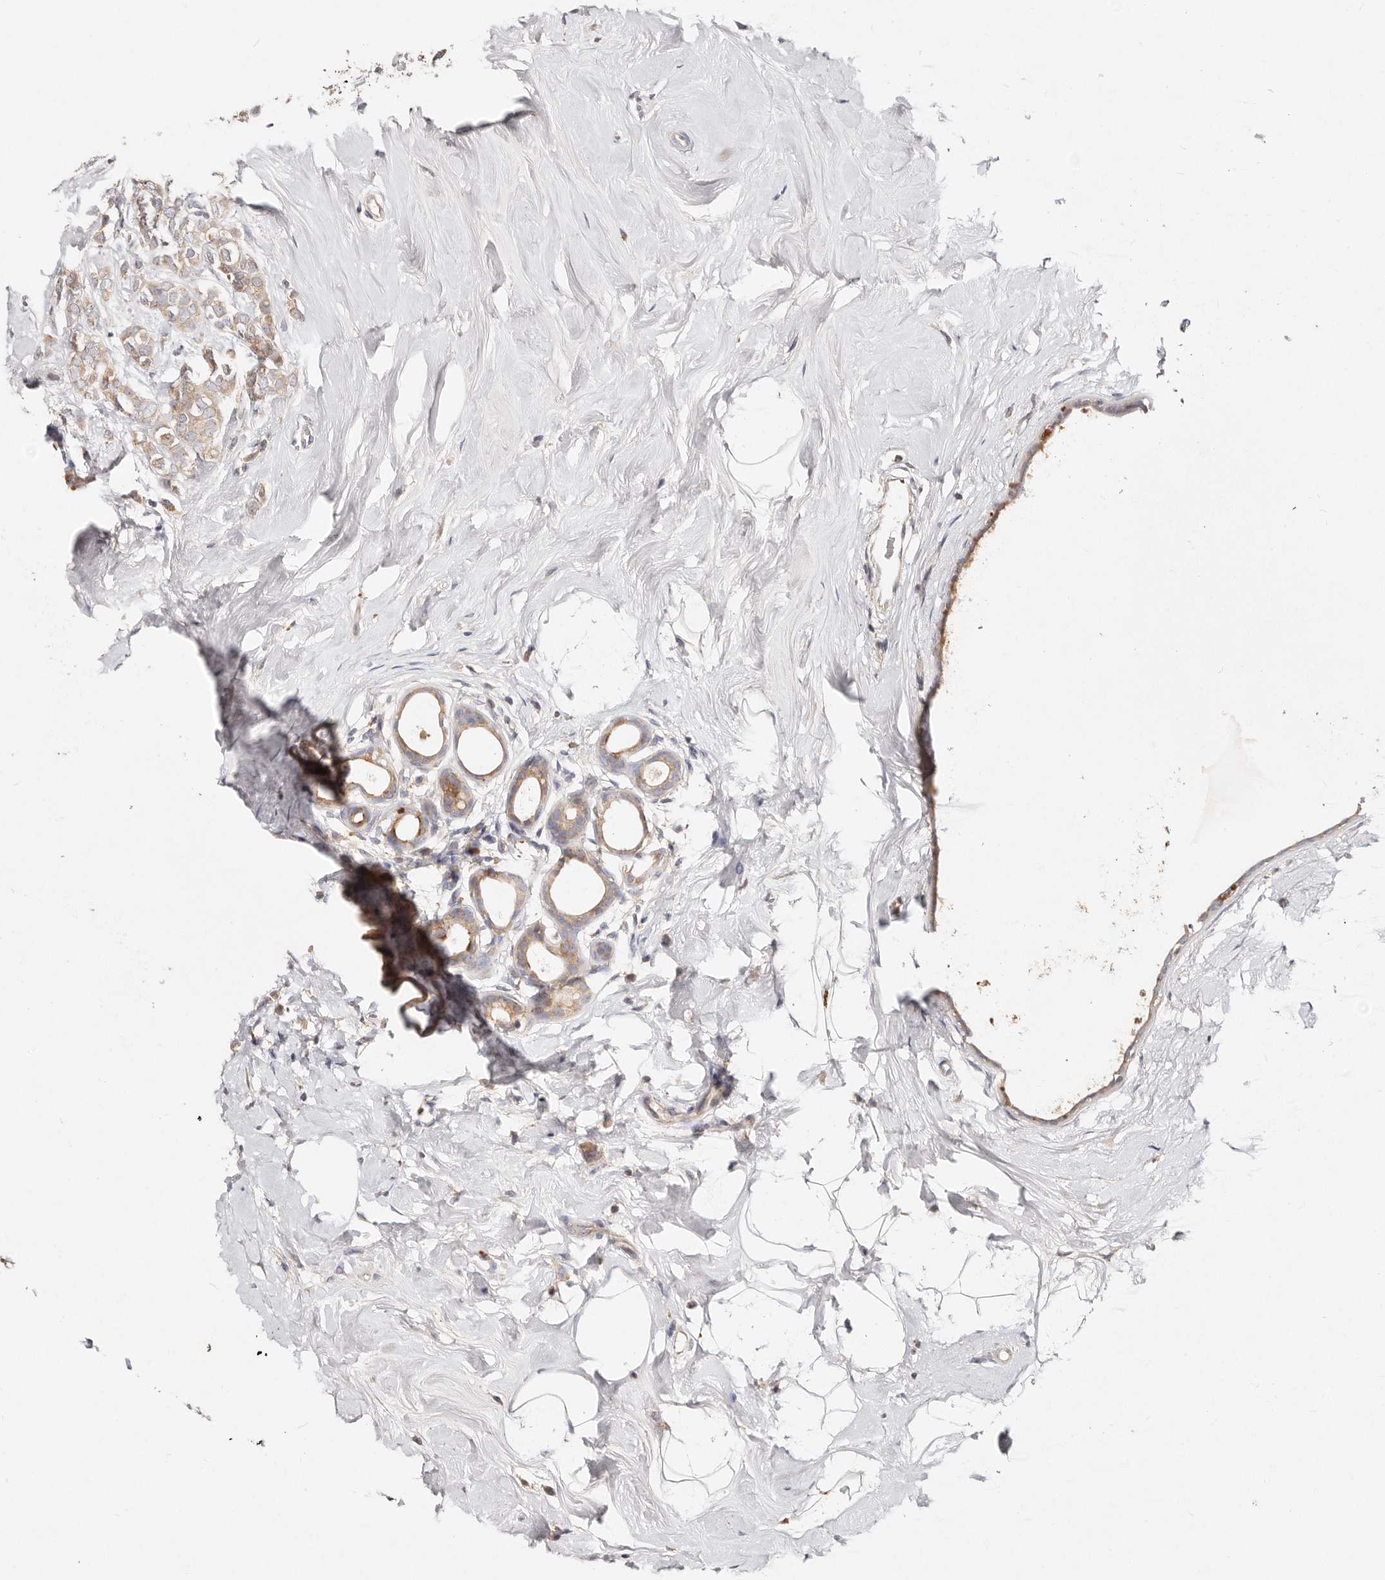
{"staining": {"intensity": "weak", "quantity": ">75%", "location": "cytoplasmic/membranous"}, "tissue": "breast cancer", "cell_type": "Tumor cells", "image_type": "cancer", "snomed": [{"axis": "morphology", "description": "Lobular carcinoma"}, {"axis": "topography", "description": "Breast"}], "caption": "Immunohistochemical staining of lobular carcinoma (breast) shows low levels of weak cytoplasmic/membranous protein expression in about >75% of tumor cells.", "gene": "VIPAS39", "patient": {"sex": "female", "age": 47}}